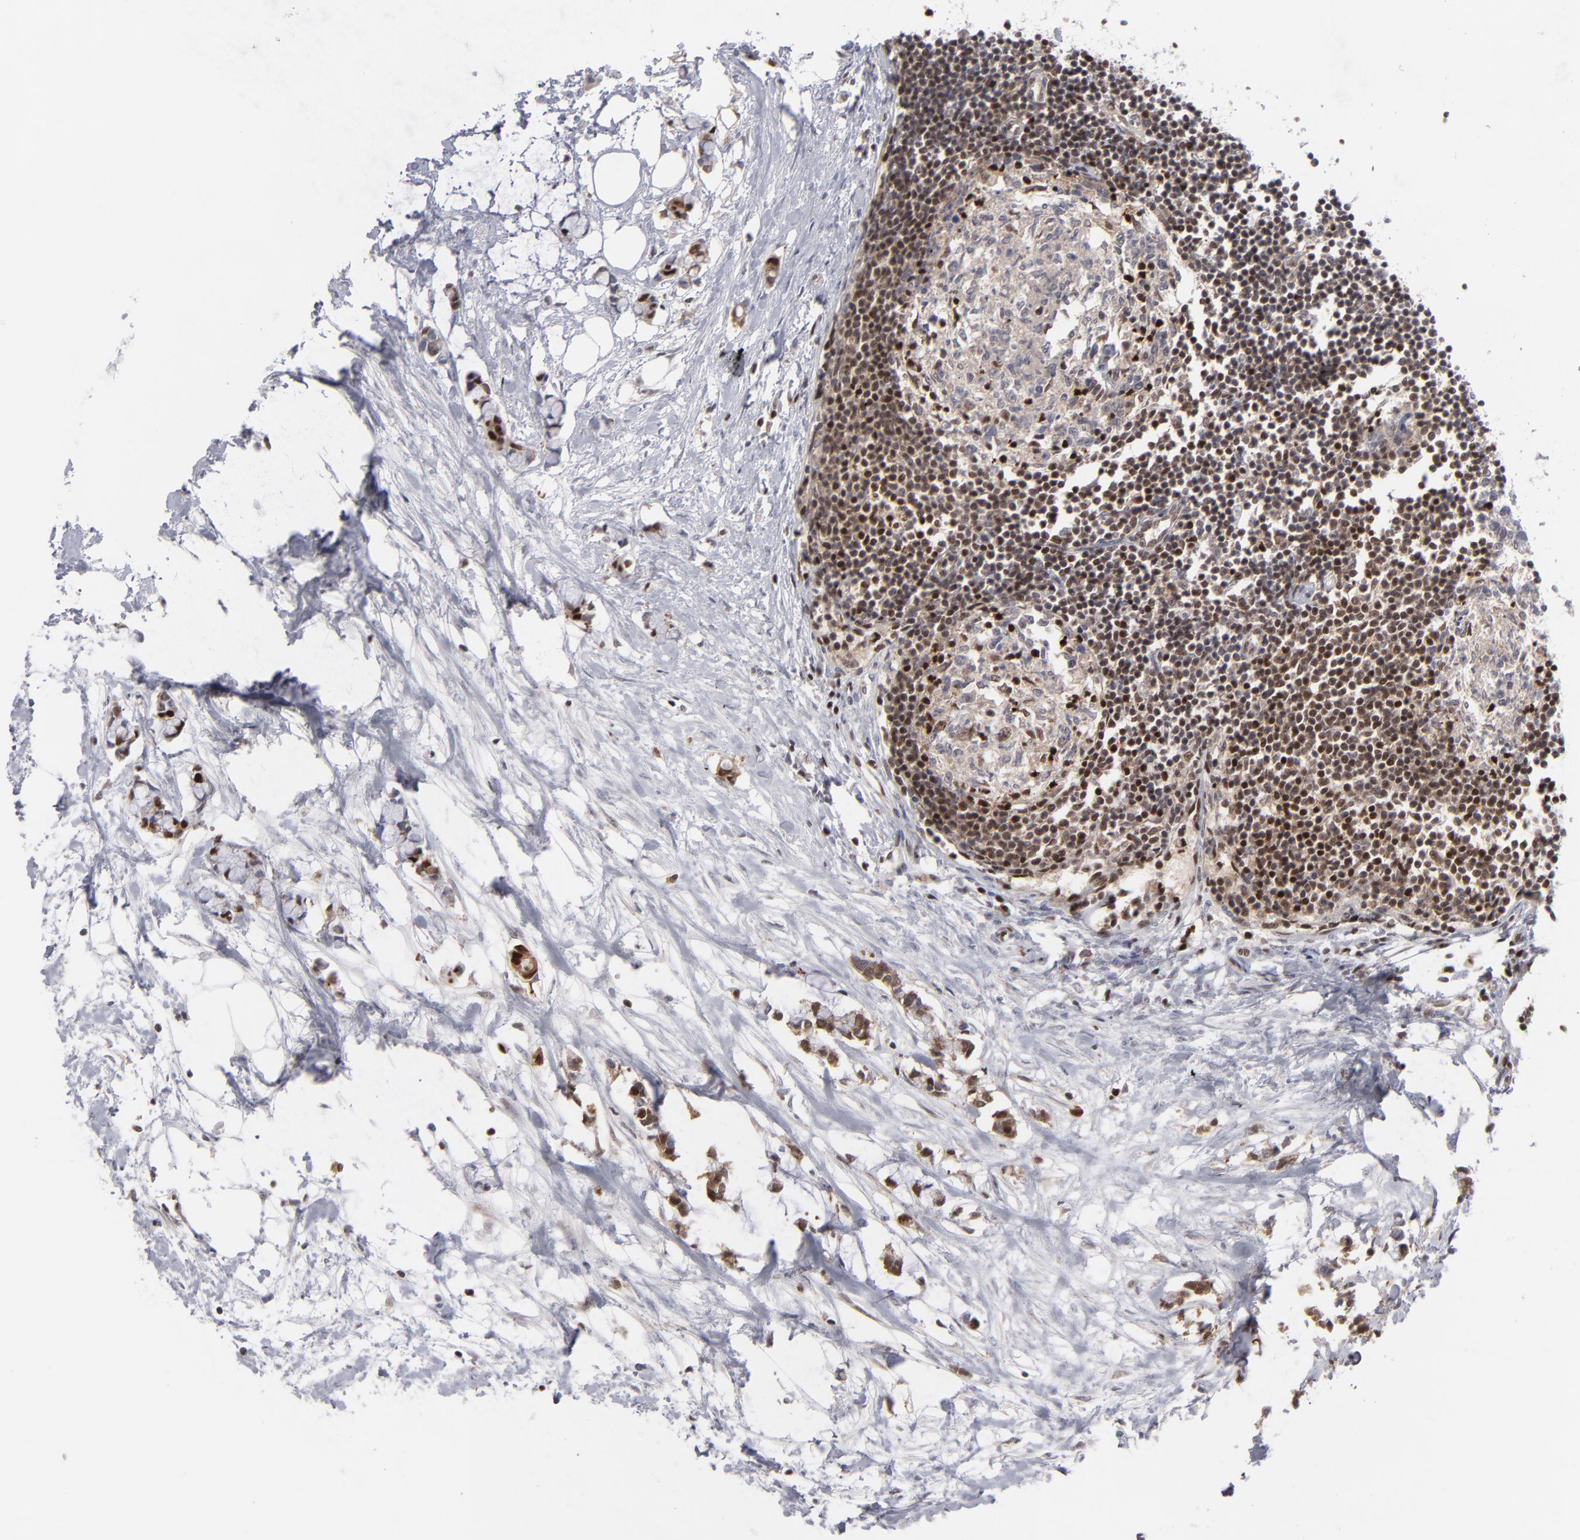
{"staining": {"intensity": "moderate", "quantity": ">75%", "location": "cytoplasmic/membranous,nuclear"}, "tissue": "colorectal cancer", "cell_type": "Tumor cells", "image_type": "cancer", "snomed": [{"axis": "morphology", "description": "Normal tissue, NOS"}, {"axis": "morphology", "description": "Adenocarcinoma, NOS"}, {"axis": "topography", "description": "Colon"}, {"axis": "topography", "description": "Peripheral nerve tissue"}], "caption": "This is an image of IHC staining of colorectal cancer, which shows moderate positivity in the cytoplasmic/membranous and nuclear of tumor cells.", "gene": "GSR", "patient": {"sex": "male", "age": 14}}